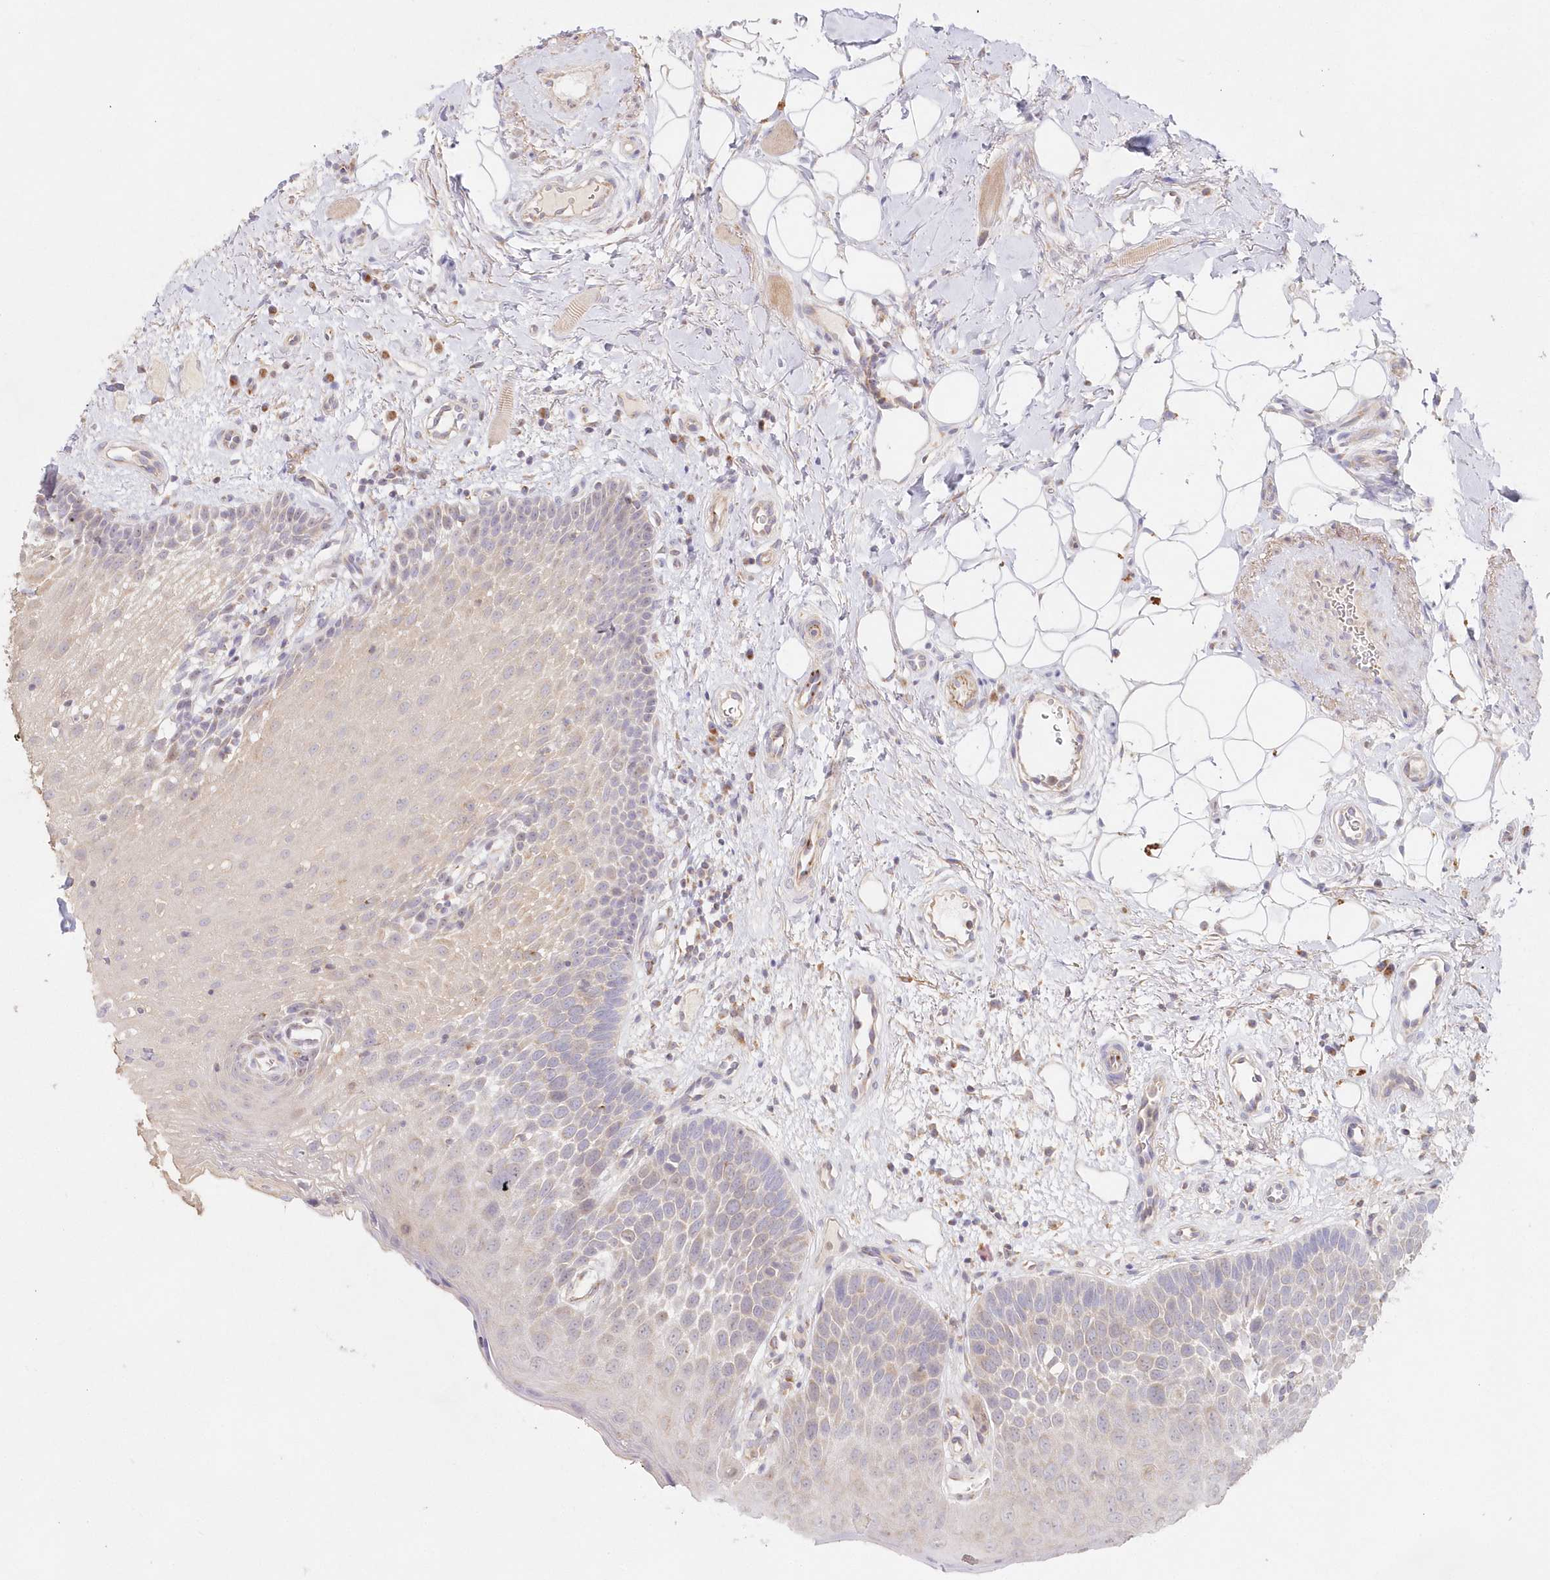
{"staining": {"intensity": "moderate", "quantity": "25%-75%", "location": "cytoplasmic/membranous"}, "tissue": "oral mucosa", "cell_type": "Squamous epithelial cells", "image_type": "normal", "snomed": [{"axis": "morphology", "description": "No evidence of malignacy"}, {"axis": "topography", "description": "Oral tissue"}, {"axis": "topography", "description": "Head-Neck"}], "caption": "An image showing moderate cytoplasmic/membranous staining in approximately 25%-75% of squamous epithelial cells in benign oral mucosa, as visualized by brown immunohistochemical staining.", "gene": "DNA2", "patient": {"sex": "male", "age": 68}}